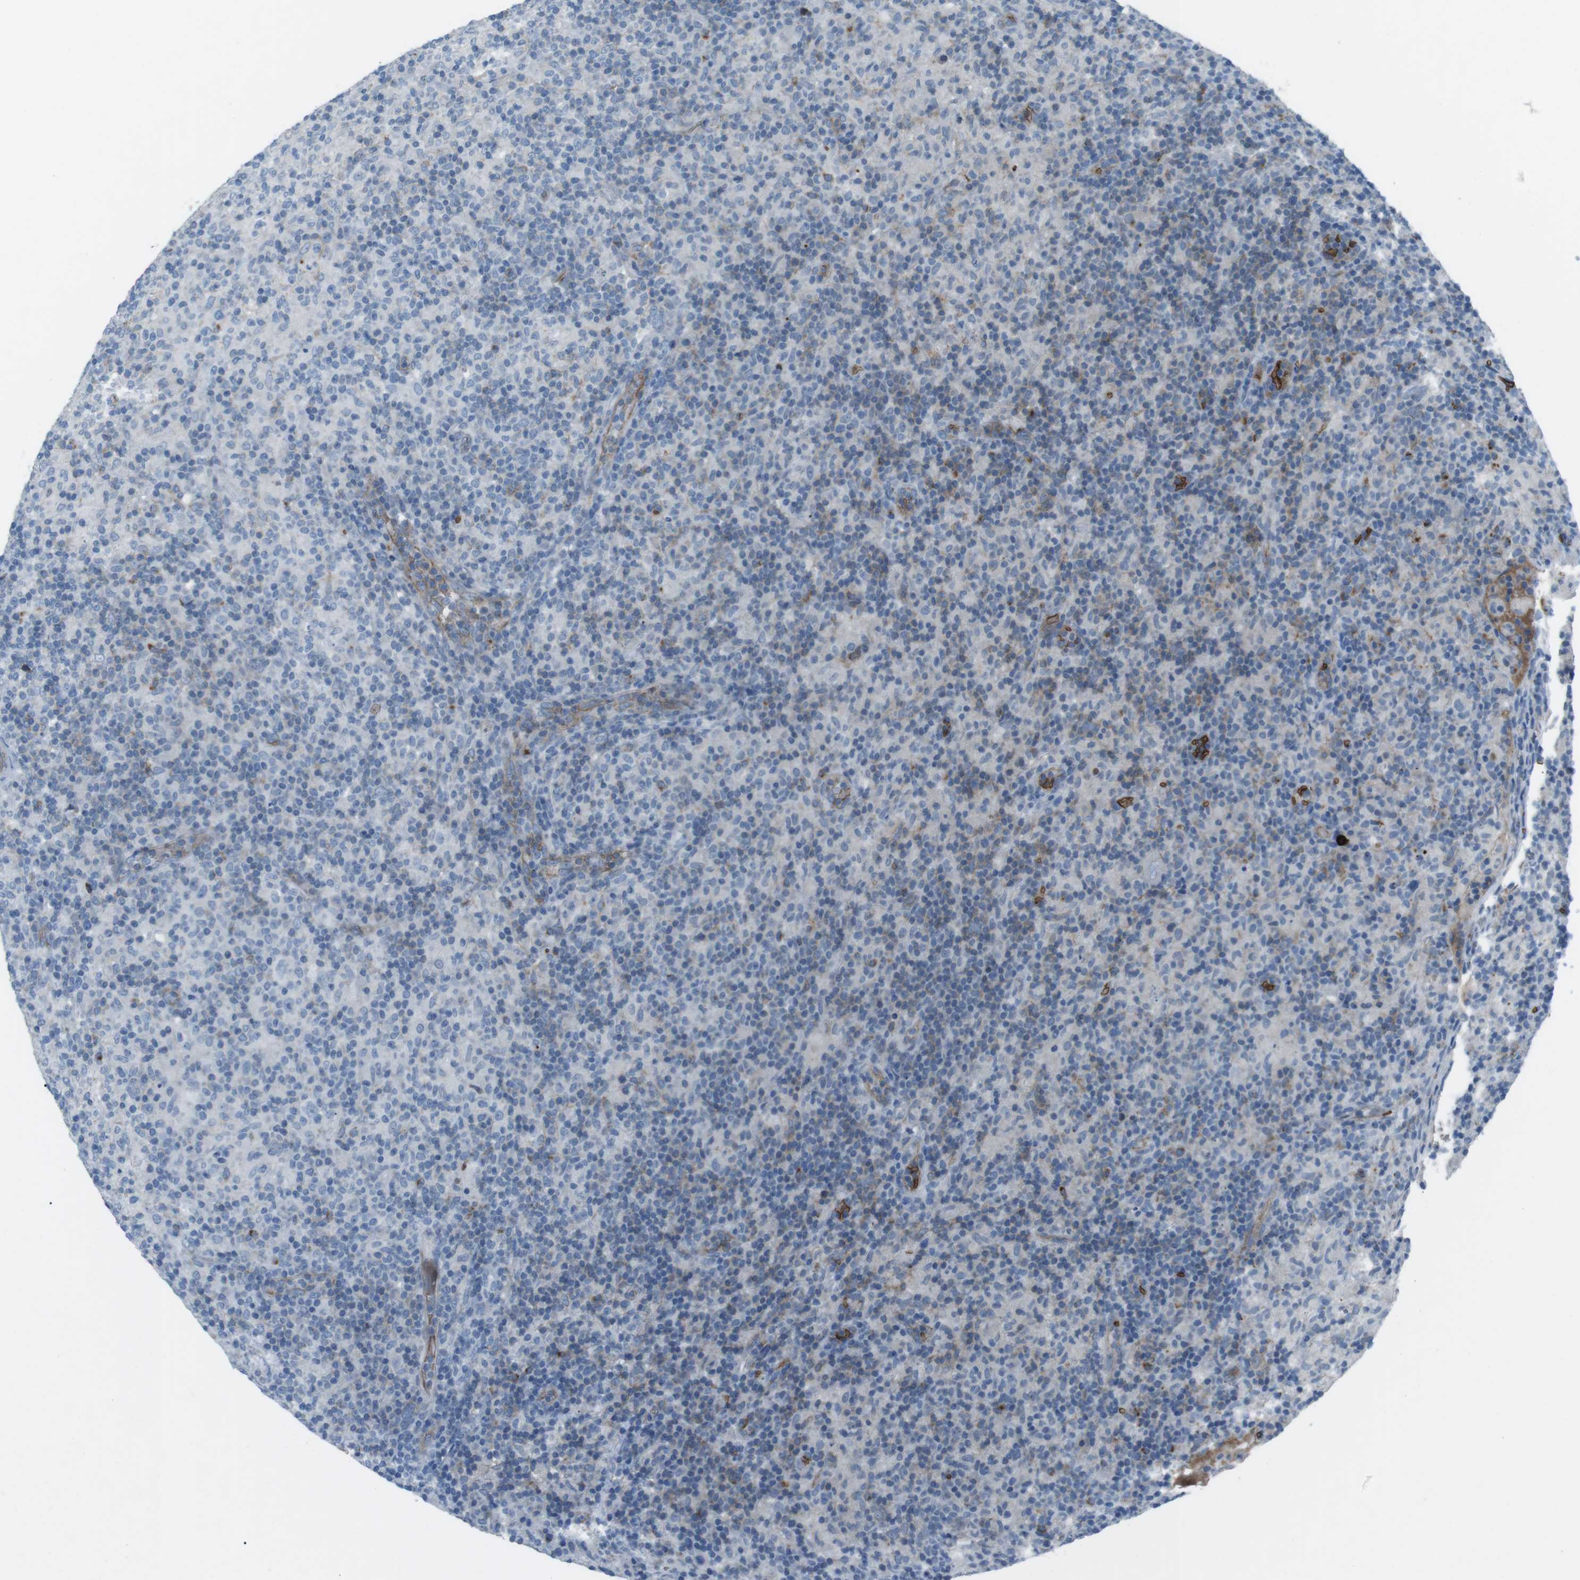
{"staining": {"intensity": "negative", "quantity": "none", "location": "none"}, "tissue": "lymphoma", "cell_type": "Tumor cells", "image_type": "cancer", "snomed": [{"axis": "morphology", "description": "Hodgkin's disease, NOS"}, {"axis": "topography", "description": "Lymph node"}], "caption": "This photomicrograph is of Hodgkin's disease stained with immunohistochemistry (IHC) to label a protein in brown with the nuclei are counter-stained blue. There is no staining in tumor cells.", "gene": "SPTA1", "patient": {"sex": "male", "age": 70}}